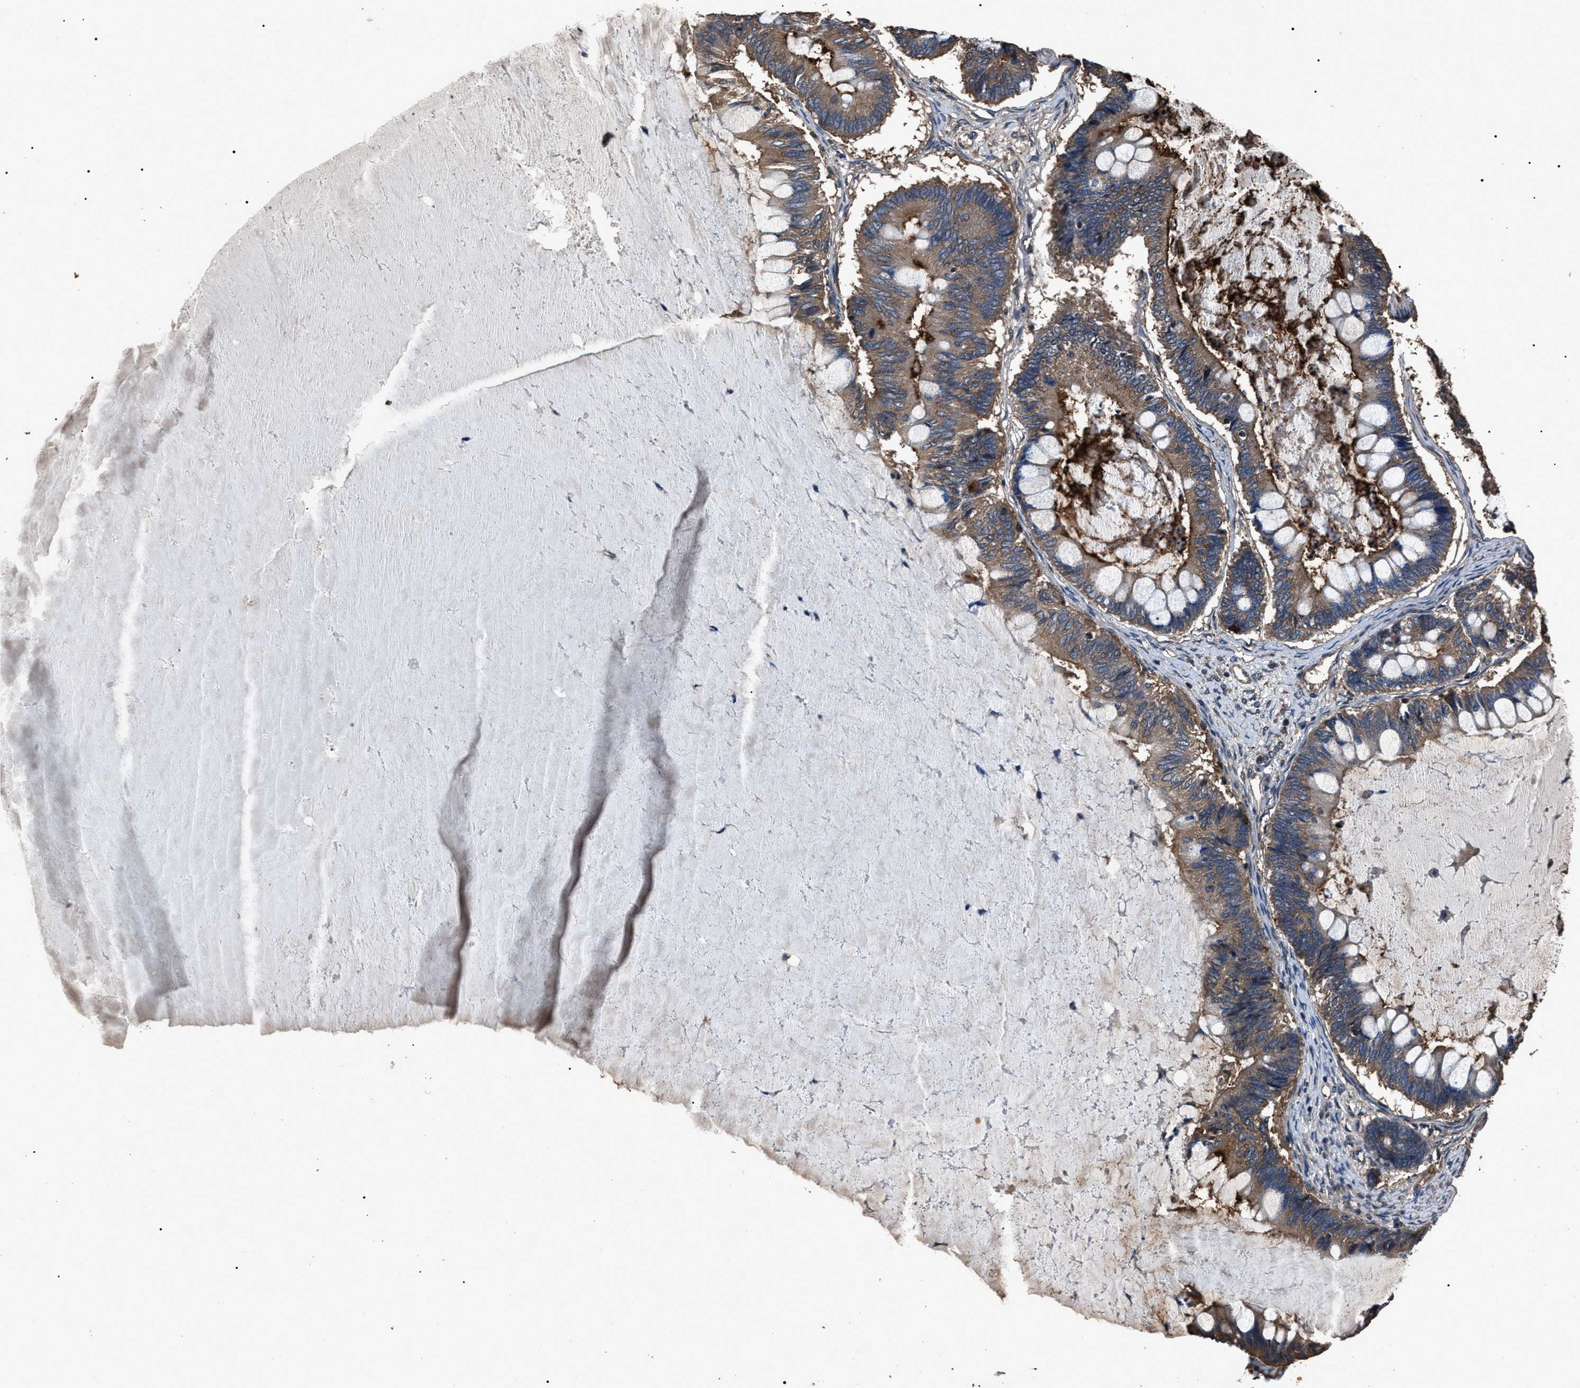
{"staining": {"intensity": "moderate", "quantity": ">75%", "location": "cytoplasmic/membranous"}, "tissue": "ovarian cancer", "cell_type": "Tumor cells", "image_type": "cancer", "snomed": [{"axis": "morphology", "description": "Cystadenocarcinoma, mucinous, NOS"}, {"axis": "topography", "description": "Ovary"}], "caption": "A micrograph showing moderate cytoplasmic/membranous expression in approximately >75% of tumor cells in ovarian cancer, as visualized by brown immunohistochemical staining.", "gene": "RNF216", "patient": {"sex": "female", "age": 61}}